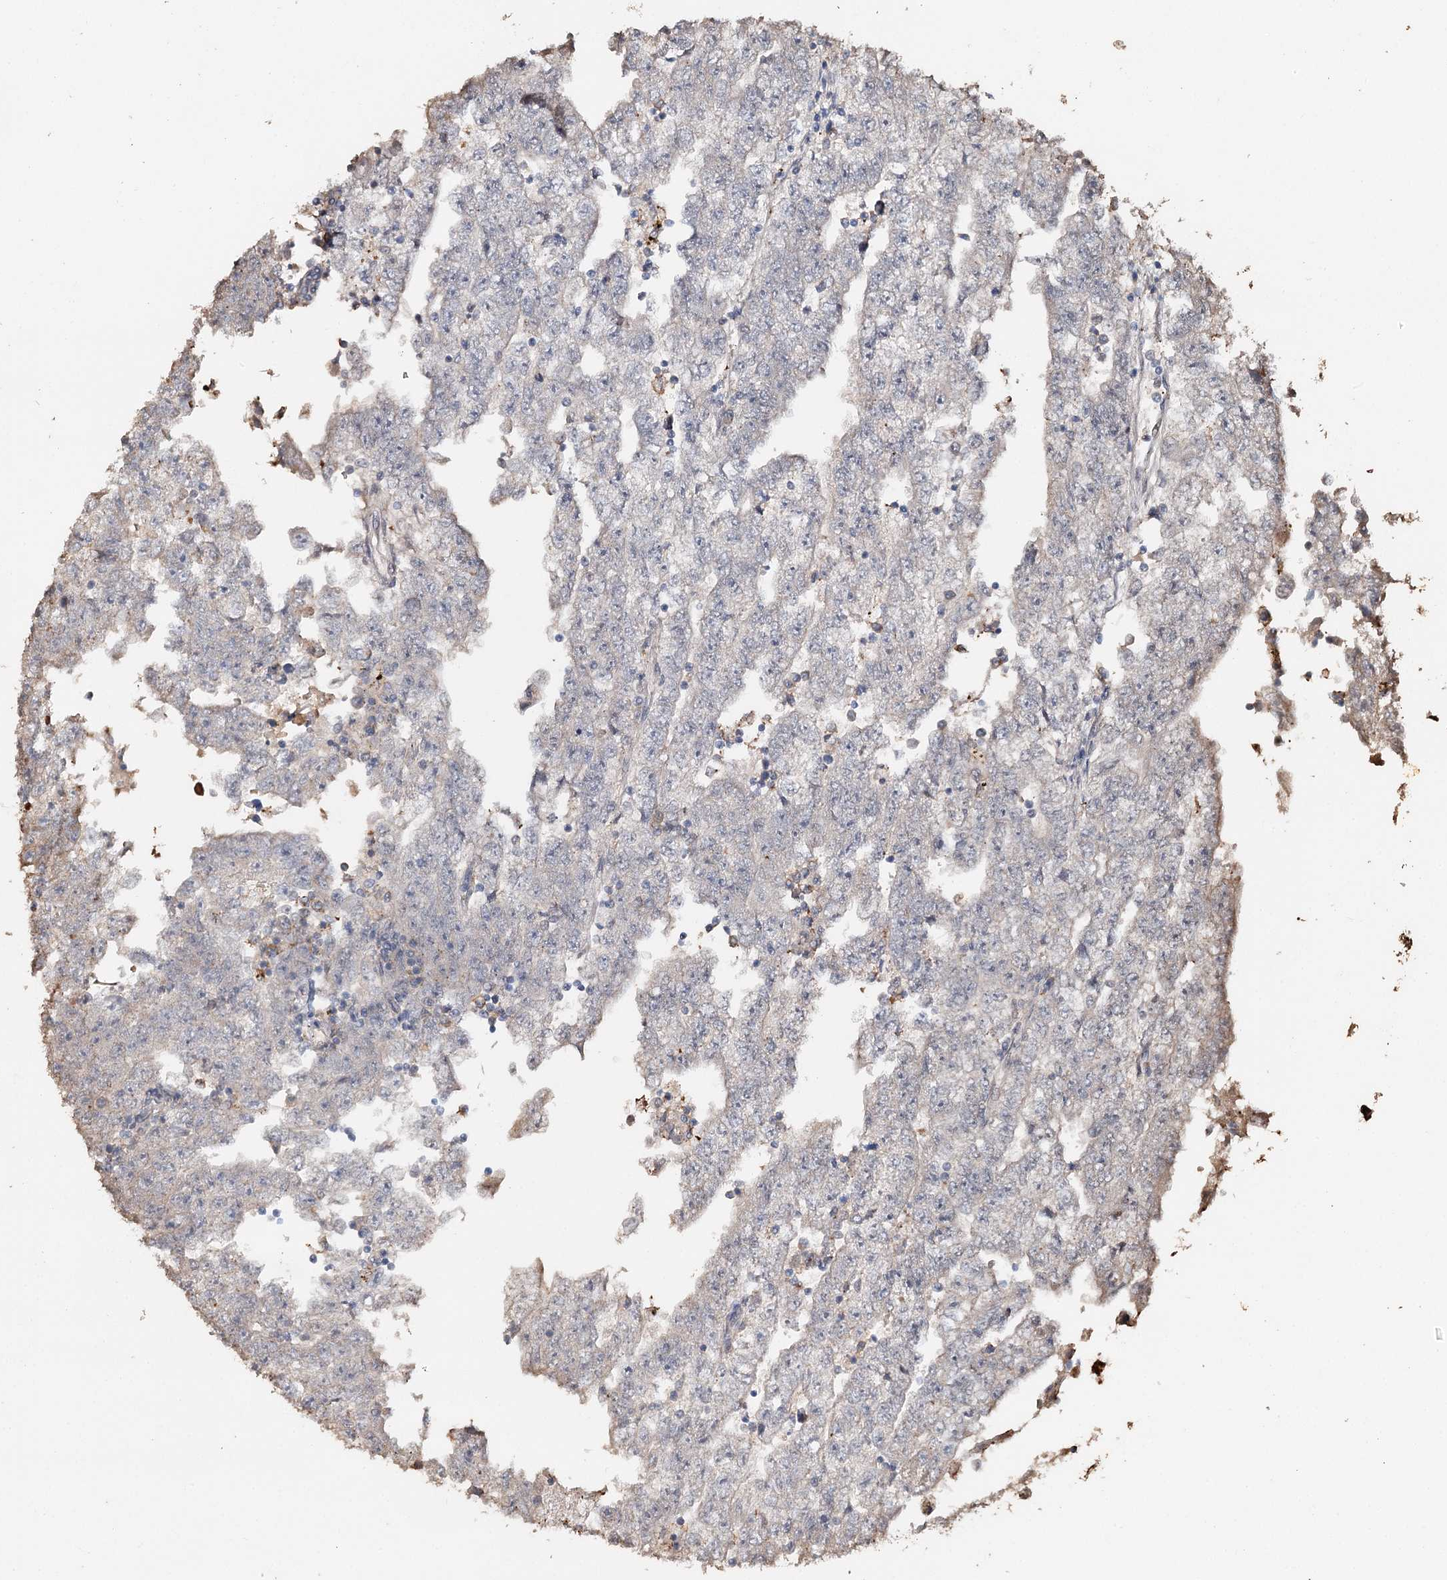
{"staining": {"intensity": "weak", "quantity": "<25%", "location": "cytoplasmic/membranous"}, "tissue": "testis cancer", "cell_type": "Tumor cells", "image_type": "cancer", "snomed": [{"axis": "morphology", "description": "Carcinoma, Embryonal, NOS"}, {"axis": "topography", "description": "Testis"}], "caption": "Protein analysis of testis cancer reveals no significant positivity in tumor cells. (DAB (3,3'-diaminobenzidine) immunohistochemistry with hematoxylin counter stain).", "gene": "SYVN1", "patient": {"sex": "male", "age": 25}}